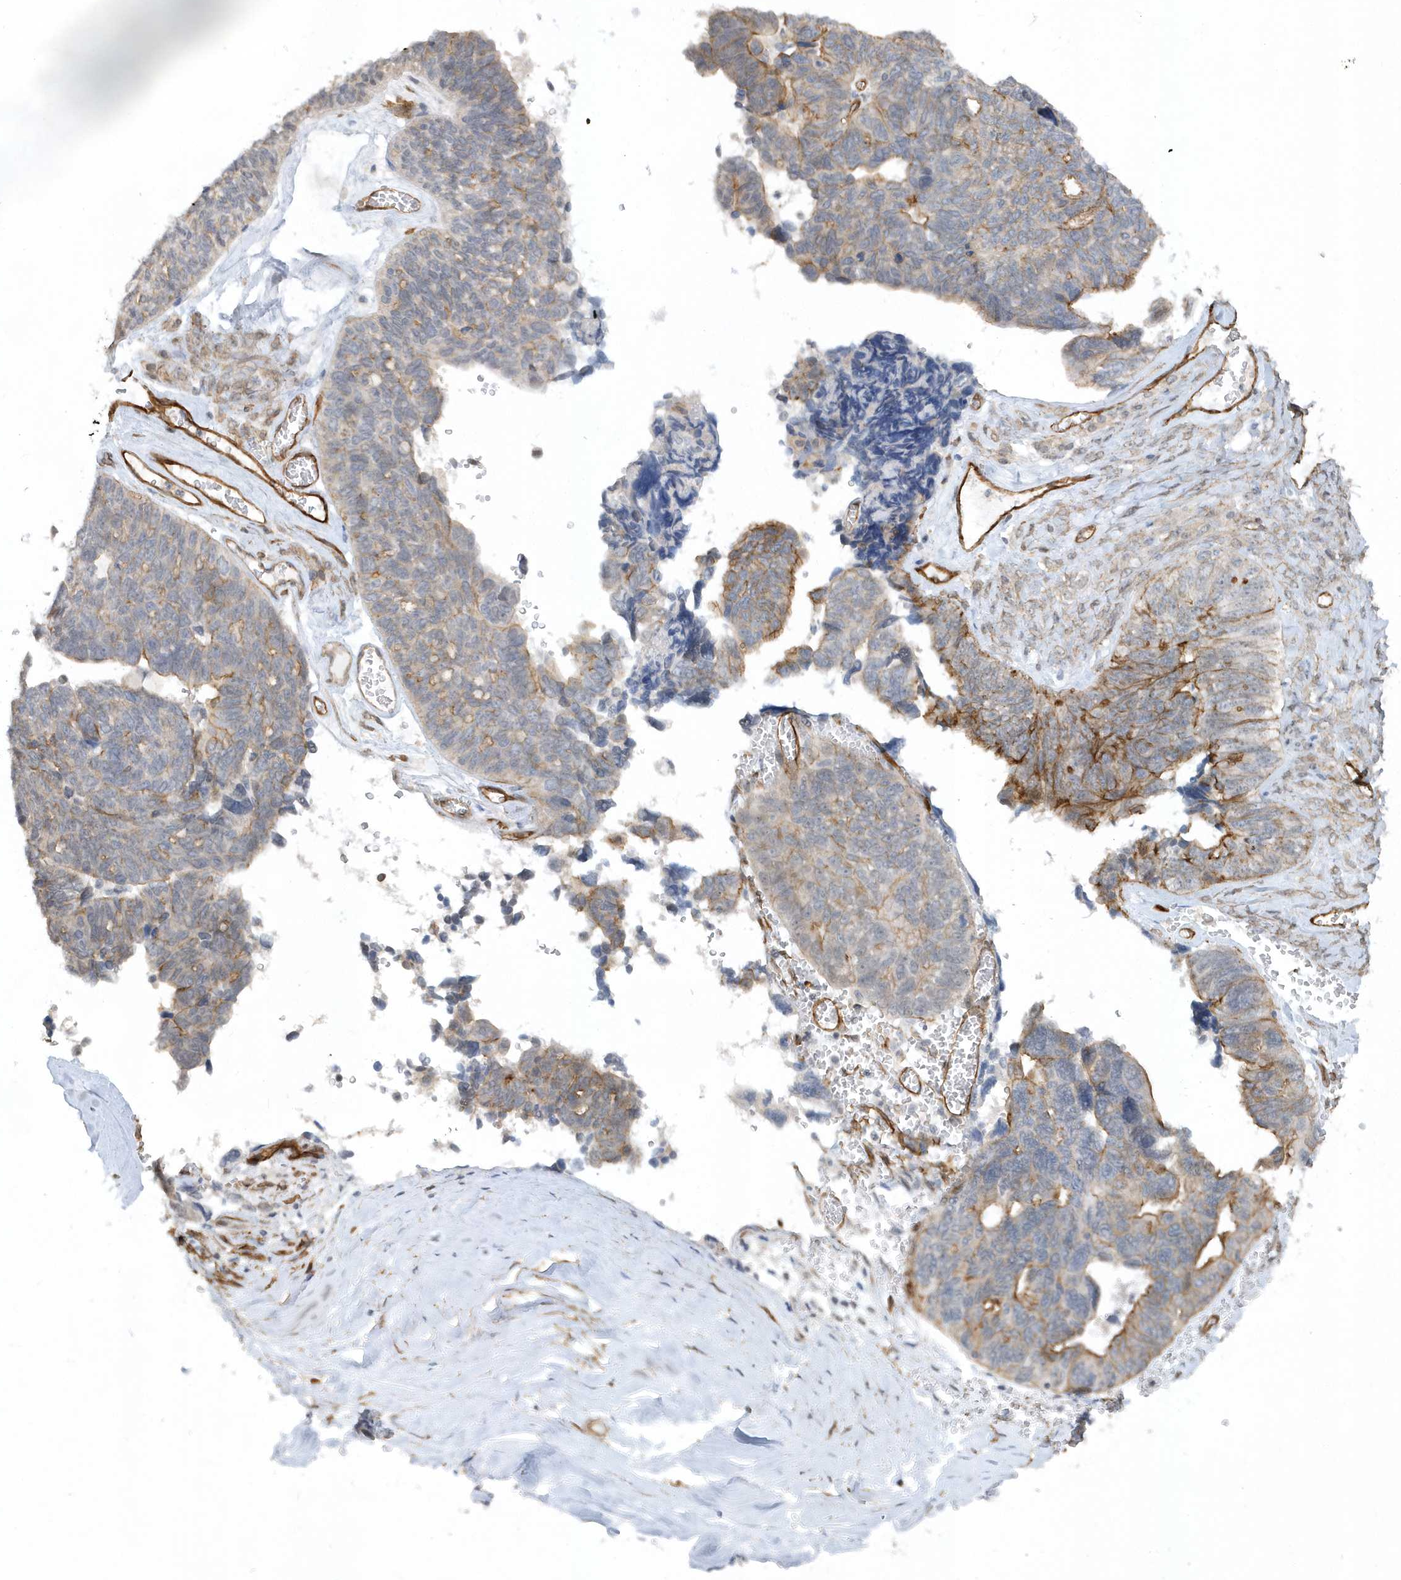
{"staining": {"intensity": "moderate", "quantity": "<25%", "location": "cytoplasmic/membranous"}, "tissue": "ovarian cancer", "cell_type": "Tumor cells", "image_type": "cancer", "snomed": [{"axis": "morphology", "description": "Cystadenocarcinoma, serous, NOS"}, {"axis": "topography", "description": "Ovary"}], "caption": "About <25% of tumor cells in human serous cystadenocarcinoma (ovarian) reveal moderate cytoplasmic/membranous protein staining as visualized by brown immunohistochemical staining.", "gene": "RAI14", "patient": {"sex": "female", "age": 79}}